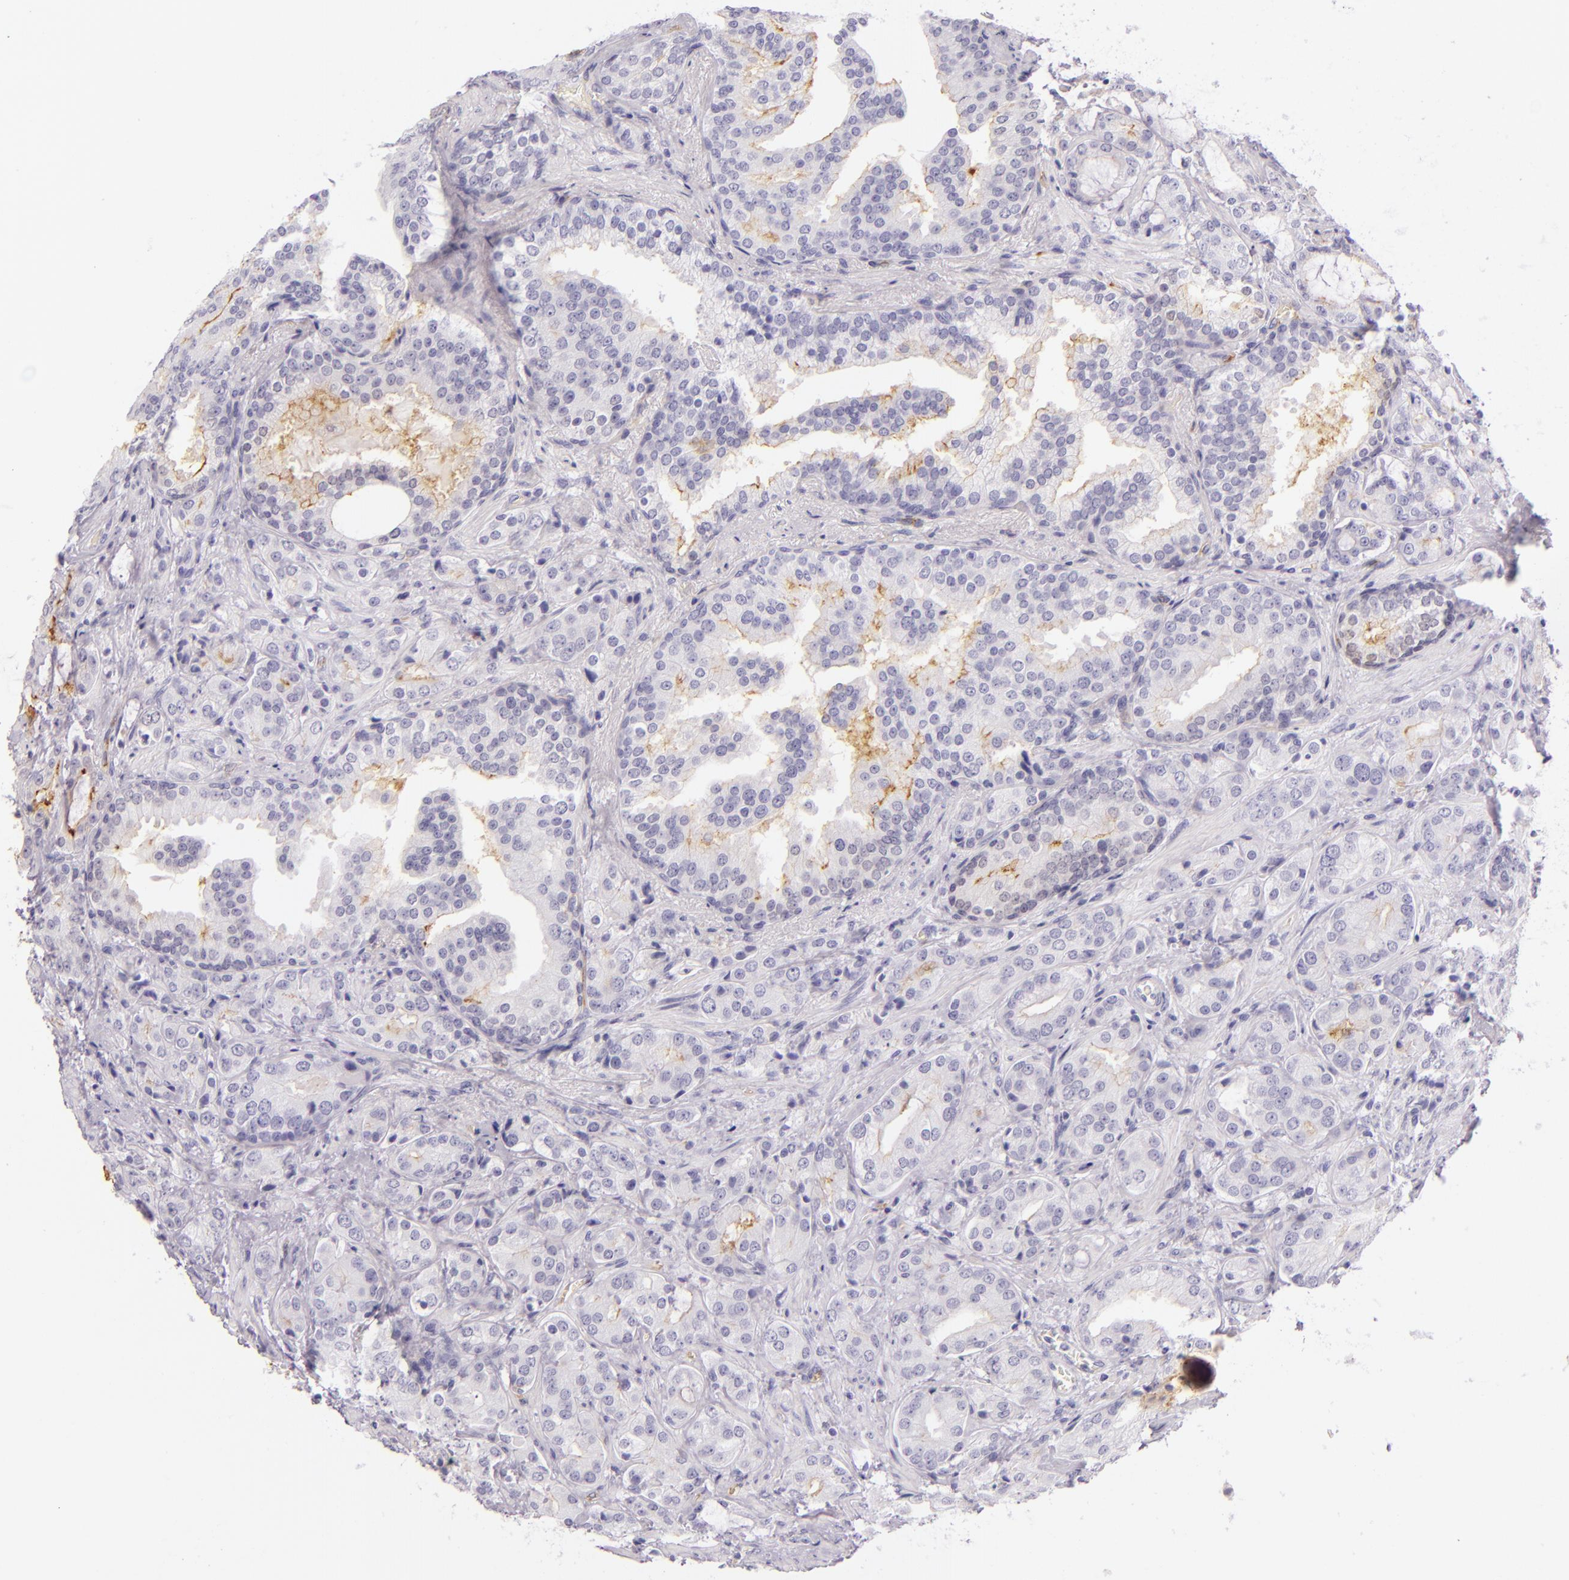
{"staining": {"intensity": "moderate", "quantity": "<25%", "location": "cytoplasmic/membranous"}, "tissue": "prostate cancer", "cell_type": "Tumor cells", "image_type": "cancer", "snomed": [{"axis": "morphology", "description": "Adenocarcinoma, Medium grade"}, {"axis": "topography", "description": "Prostate"}], "caption": "Adenocarcinoma (medium-grade) (prostate) tissue reveals moderate cytoplasmic/membranous positivity in approximately <25% of tumor cells", "gene": "CEACAM1", "patient": {"sex": "male", "age": 70}}